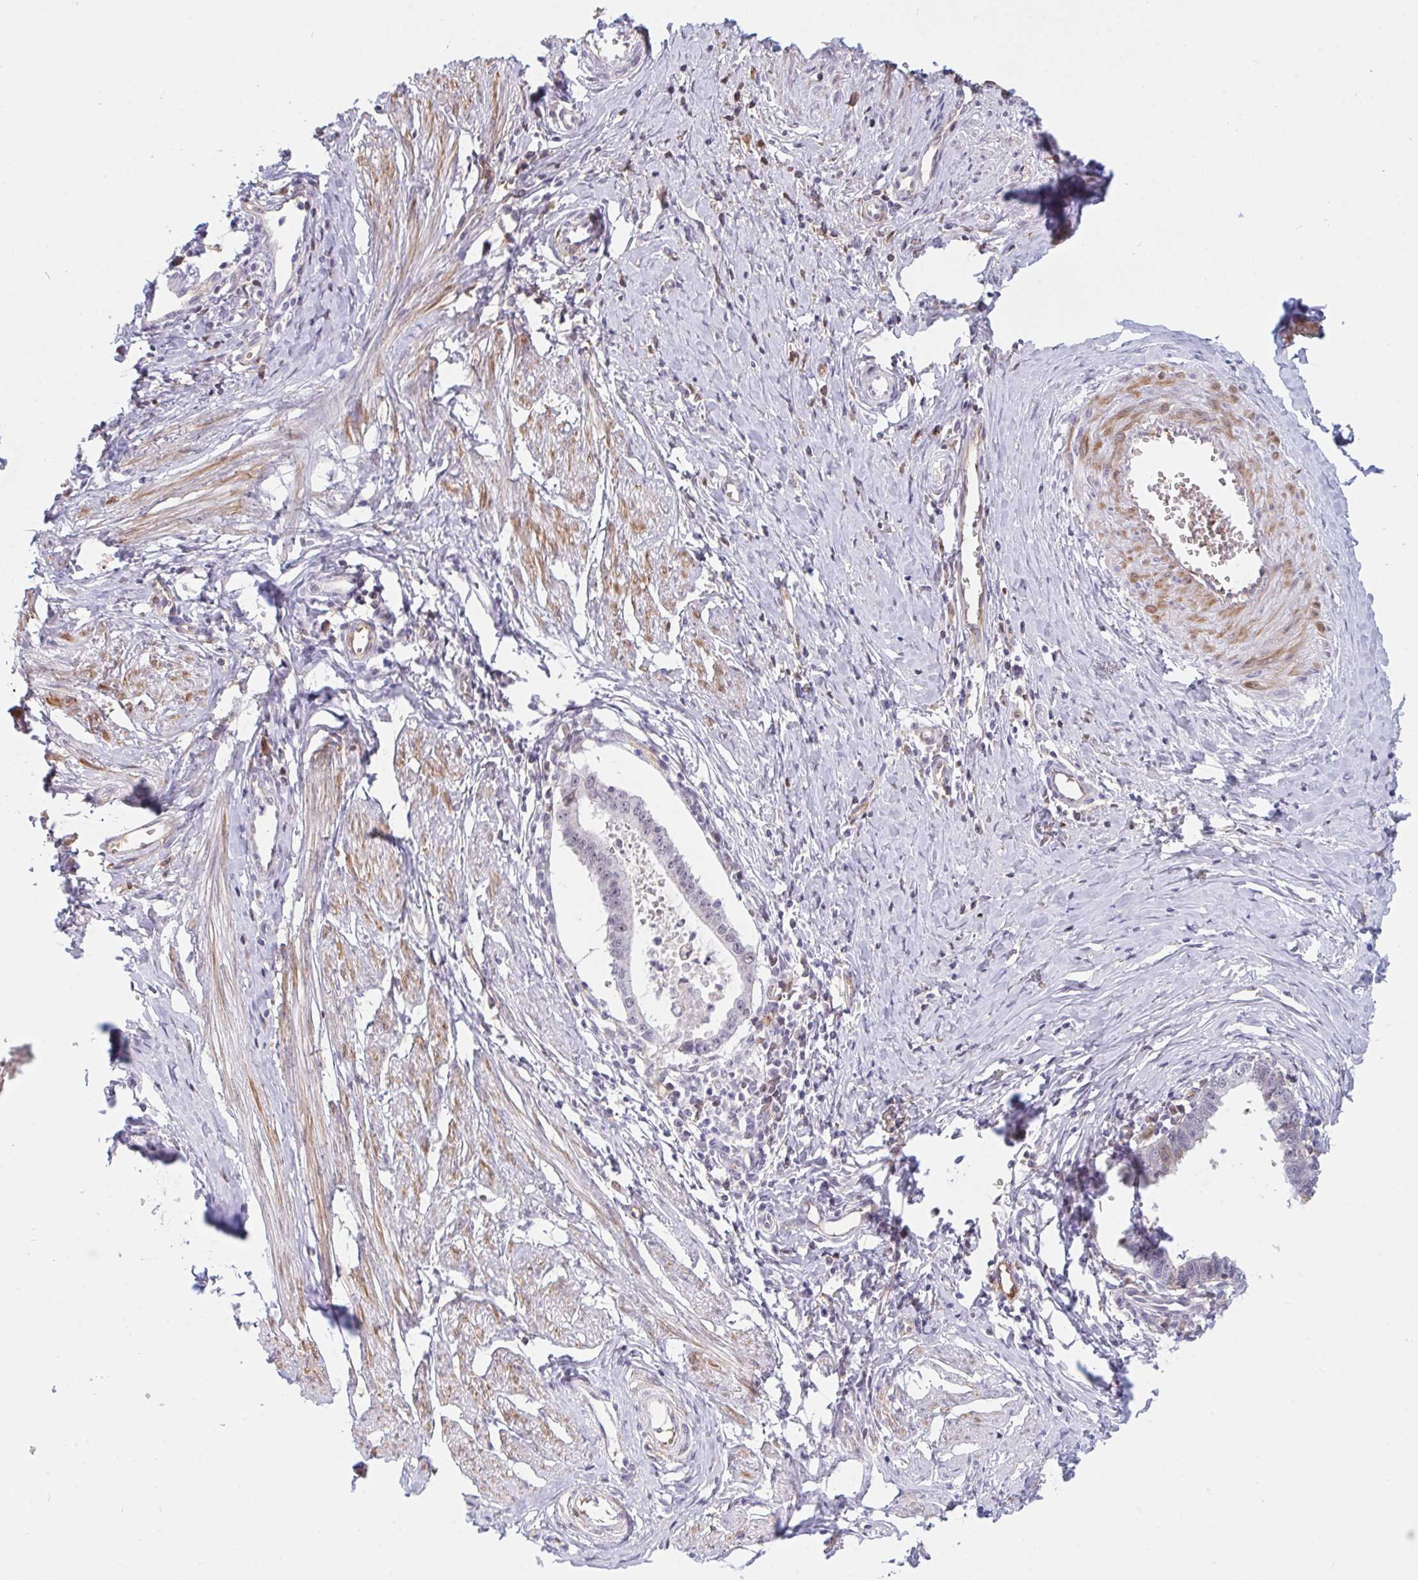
{"staining": {"intensity": "negative", "quantity": "none", "location": "none"}, "tissue": "cervical cancer", "cell_type": "Tumor cells", "image_type": "cancer", "snomed": [{"axis": "morphology", "description": "Adenocarcinoma, NOS"}, {"axis": "topography", "description": "Cervix"}], "caption": "A photomicrograph of human cervical adenocarcinoma is negative for staining in tumor cells.", "gene": "DSCAML1", "patient": {"sex": "female", "age": 36}}